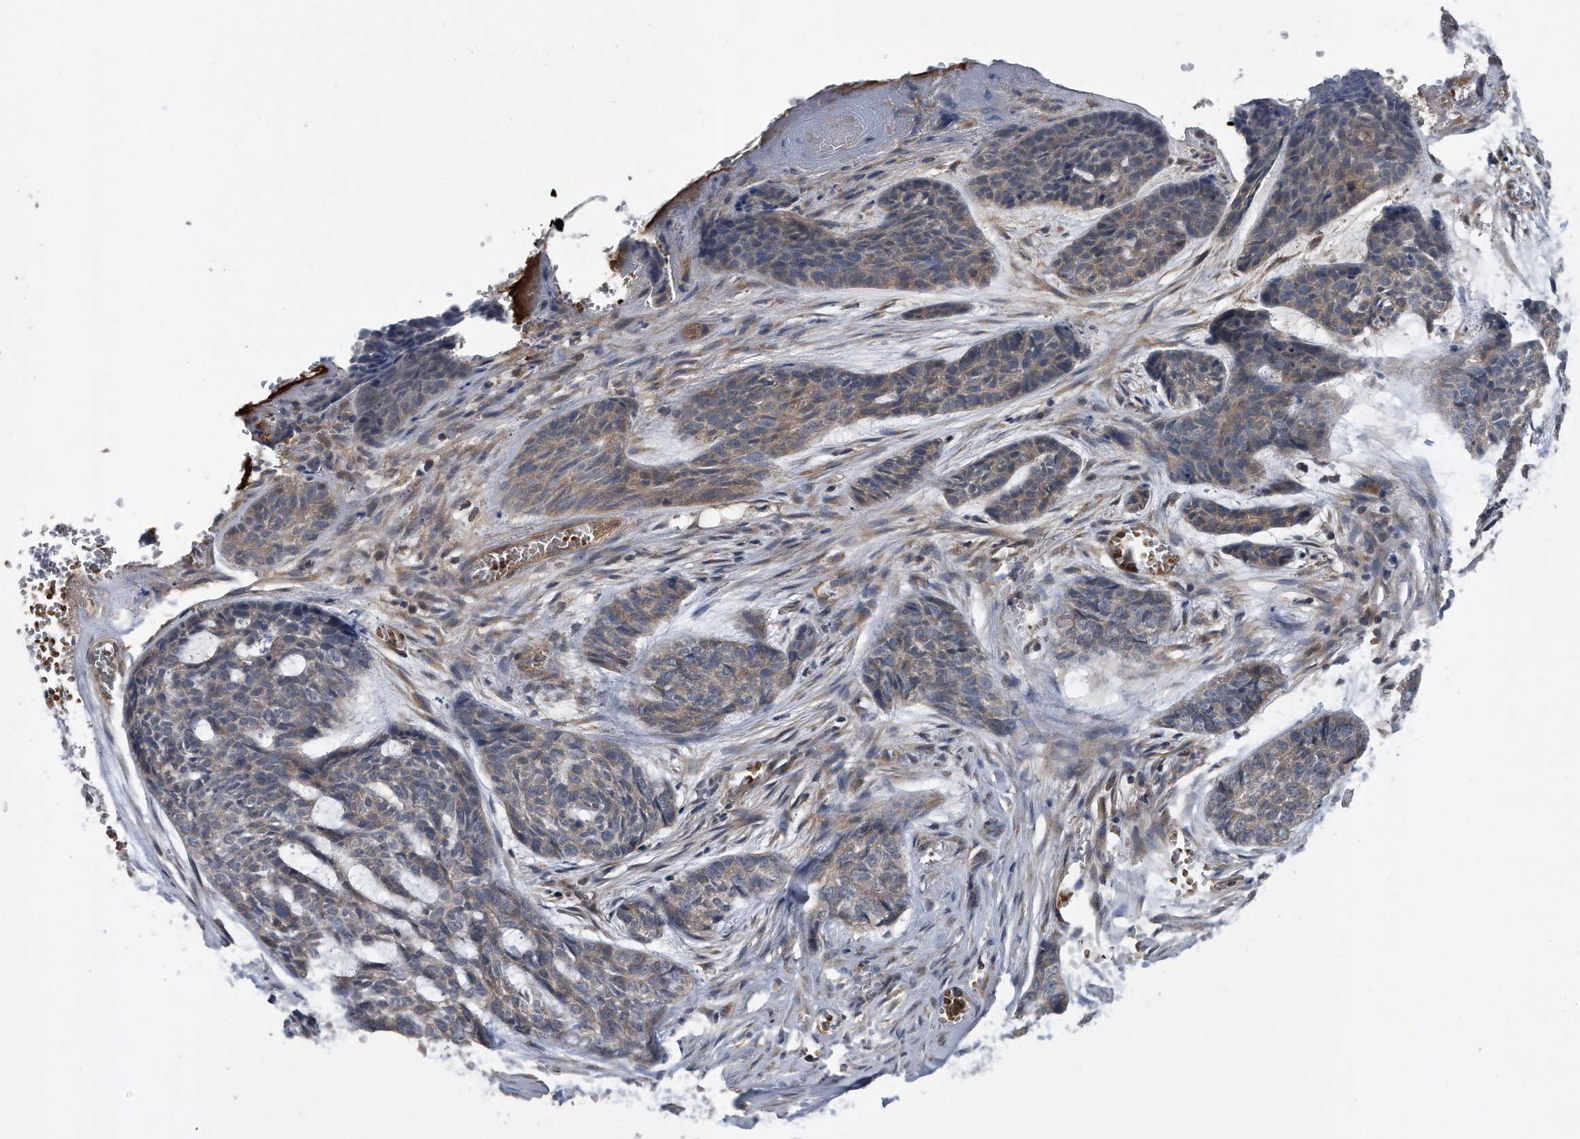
{"staining": {"intensity": "weak", "quantity": "25%-75%", "location": "cytoplasmic/membranous"}, "tissue": "skin cancer", "cell_type": "Tumor cells", "image_type": "cancer", "snomed": [{"axis": "morphology", "description": "Basal cell carcinoma"}, {"axis": "topography", "description": "Skin"}], "caption": "Weak cytoplasmic/membranous protein positivity is present in about 25%-75% of tumor cells in skin cancer (basal cell carcinoma). (Stains: DAB (3,3'-diaminobenzidine) in brown, nuclei in blue, Microscopy: brightfield microscopy at high magnification).", "gene": "ZNF79", "patient": {"sex": "female", "age": 64}}